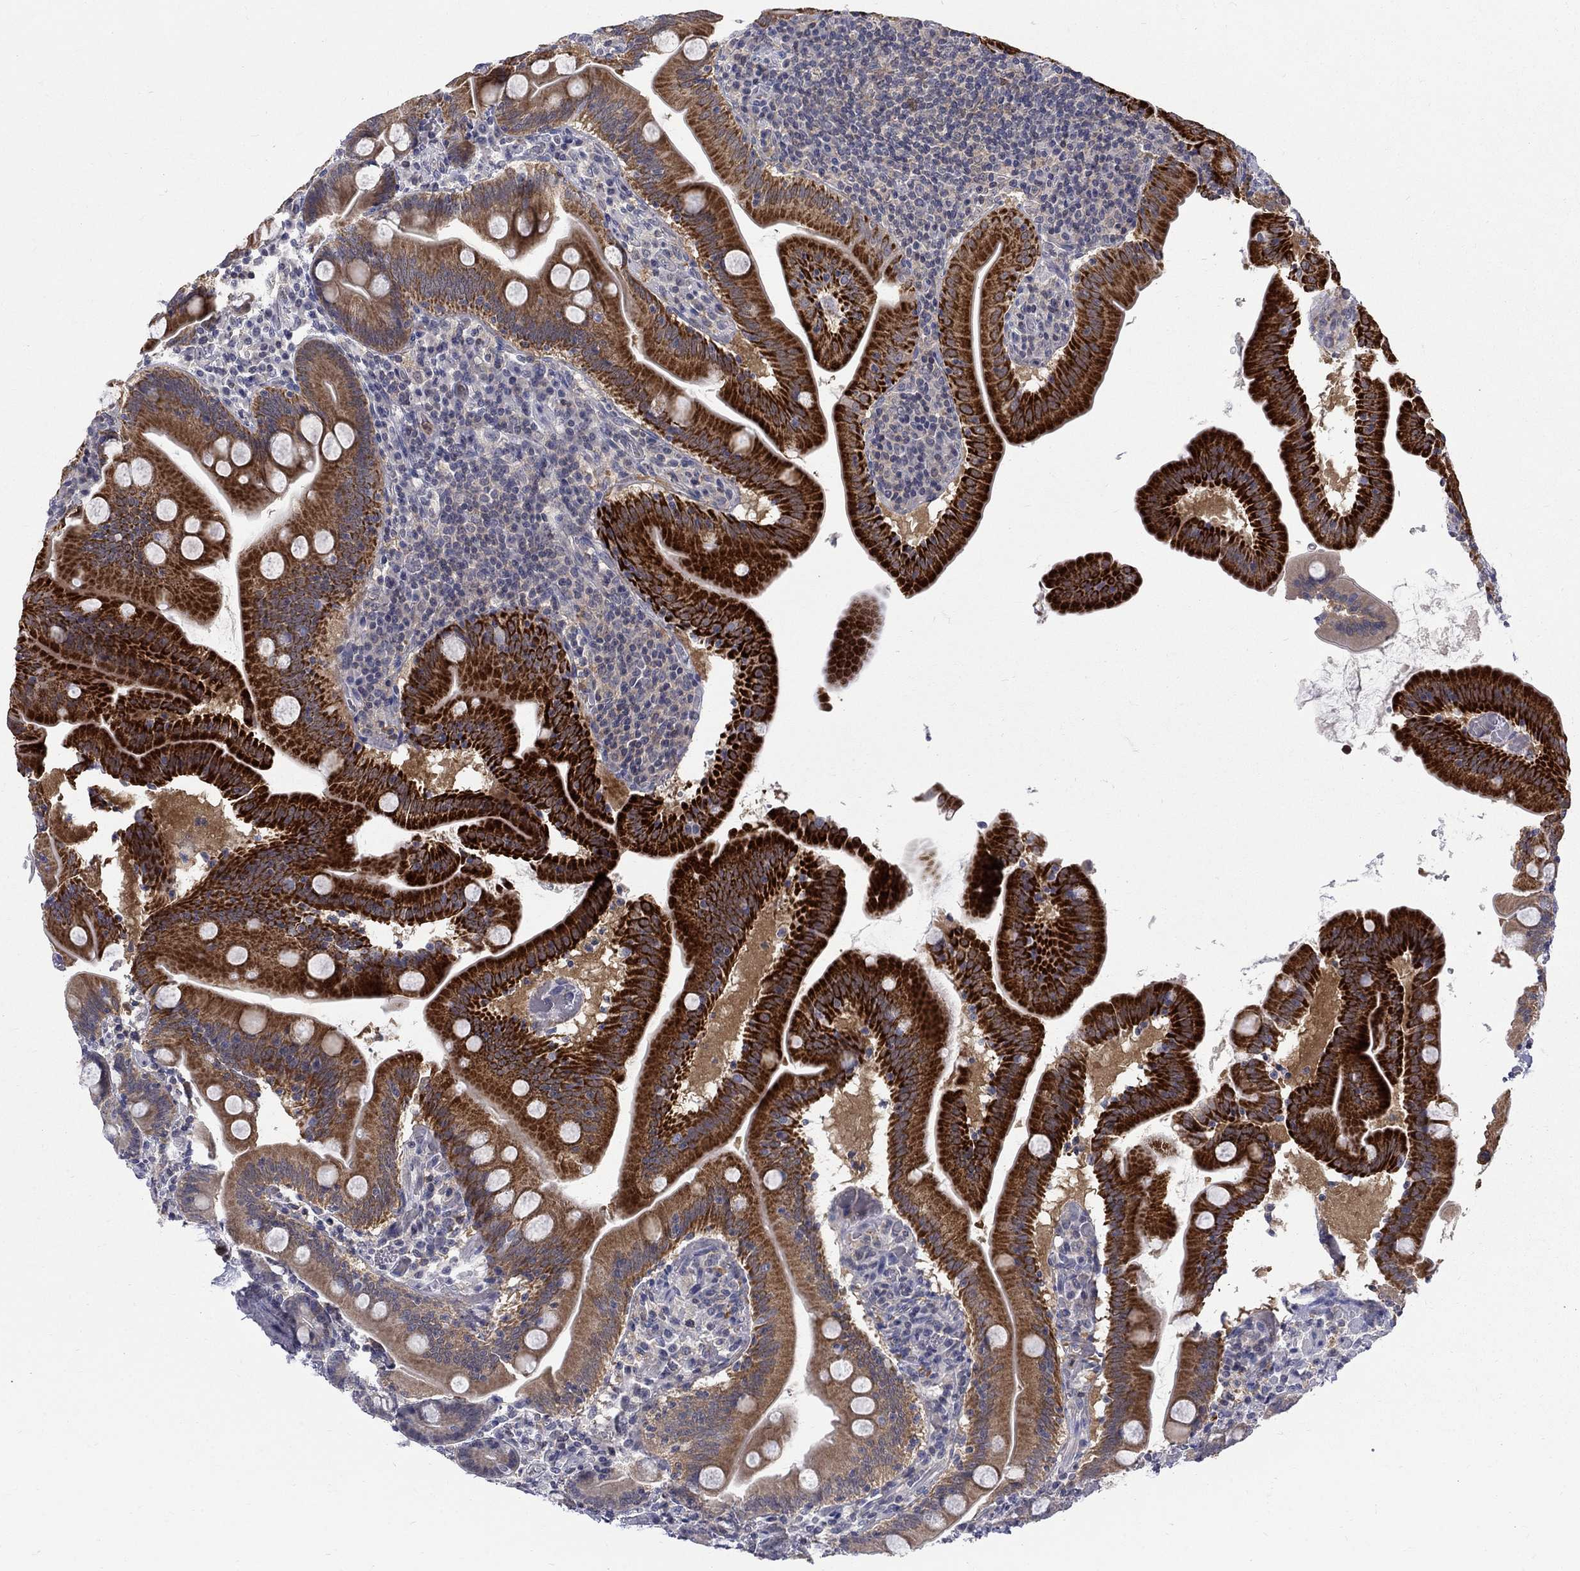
{"staining": {"intensity": "strong", "quantity": ">75%", "location": "cytoplasmic/membranous"}, "tissue": "small intestine", "cell_type": "Glandular cells", "image_type": "normal", "snomed": [{"axis": "morphology", "description": "Normal tissue, NOS"}, {"axis": "topography", "description": "Small intestine"}], "caption": "Human small intestine stained with a brown dye shows strong cytoplasmic/membranous positive expression in about >75% of glandular cells.", "gene": "HKDC1", "patient": {"sex": "male", "age": 37}}